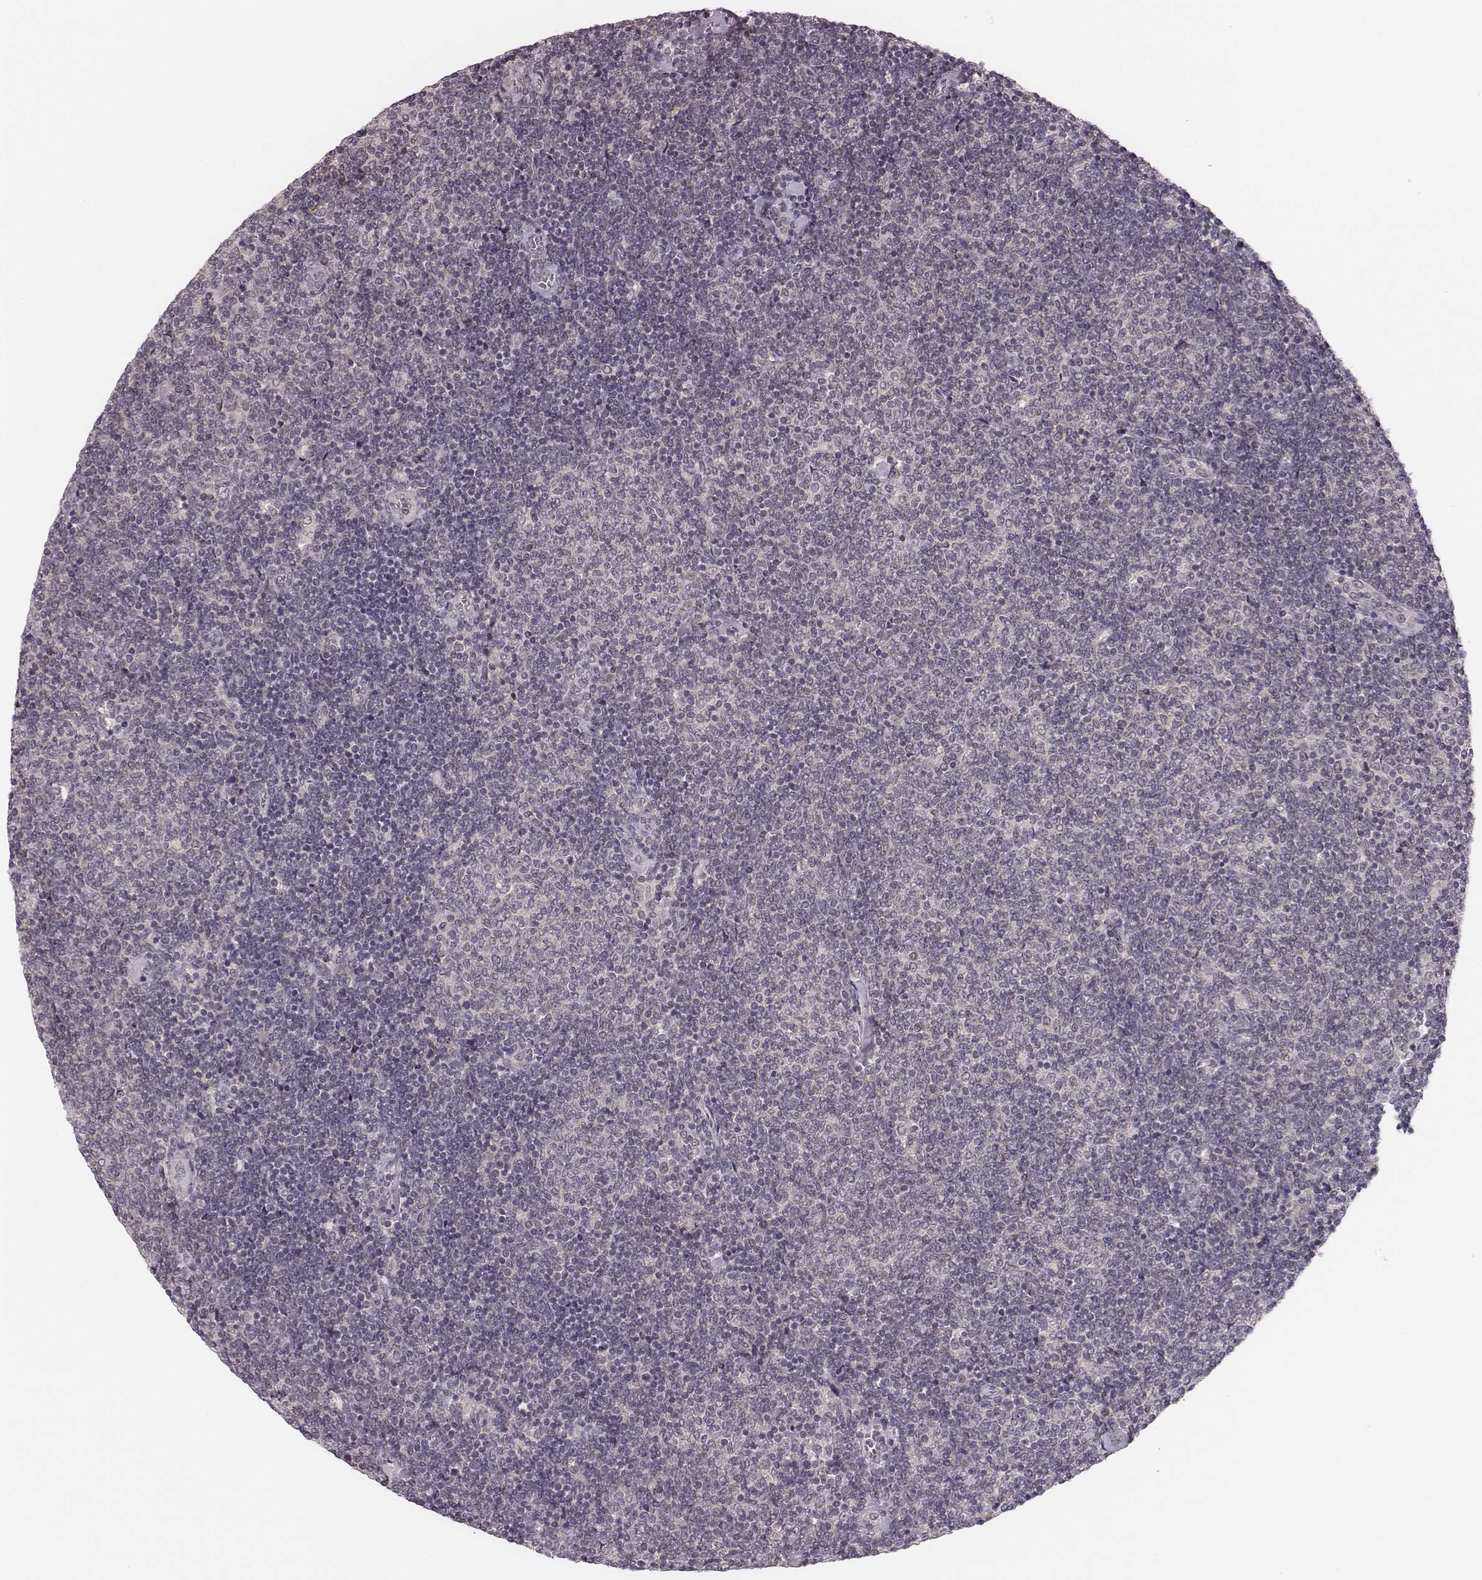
{"staining": {"intensity": "negative", "quantity": "none", "location": "none"}, "tissue": "lymphoma", "cell_type": "Tumor cells", "image_type": "cancer", "snomed": [{"axis": "morphology", "description": "Malignant lymphoma, non-Hodgkin's type, Low grade"}, {"axis": "topography", "description": "Lymph node"}], "caption": "Tumor cells are negative for protein expression in human lymphoma.", "gene": "LY6K", "patient": {"sex": "male", "age": 52}}